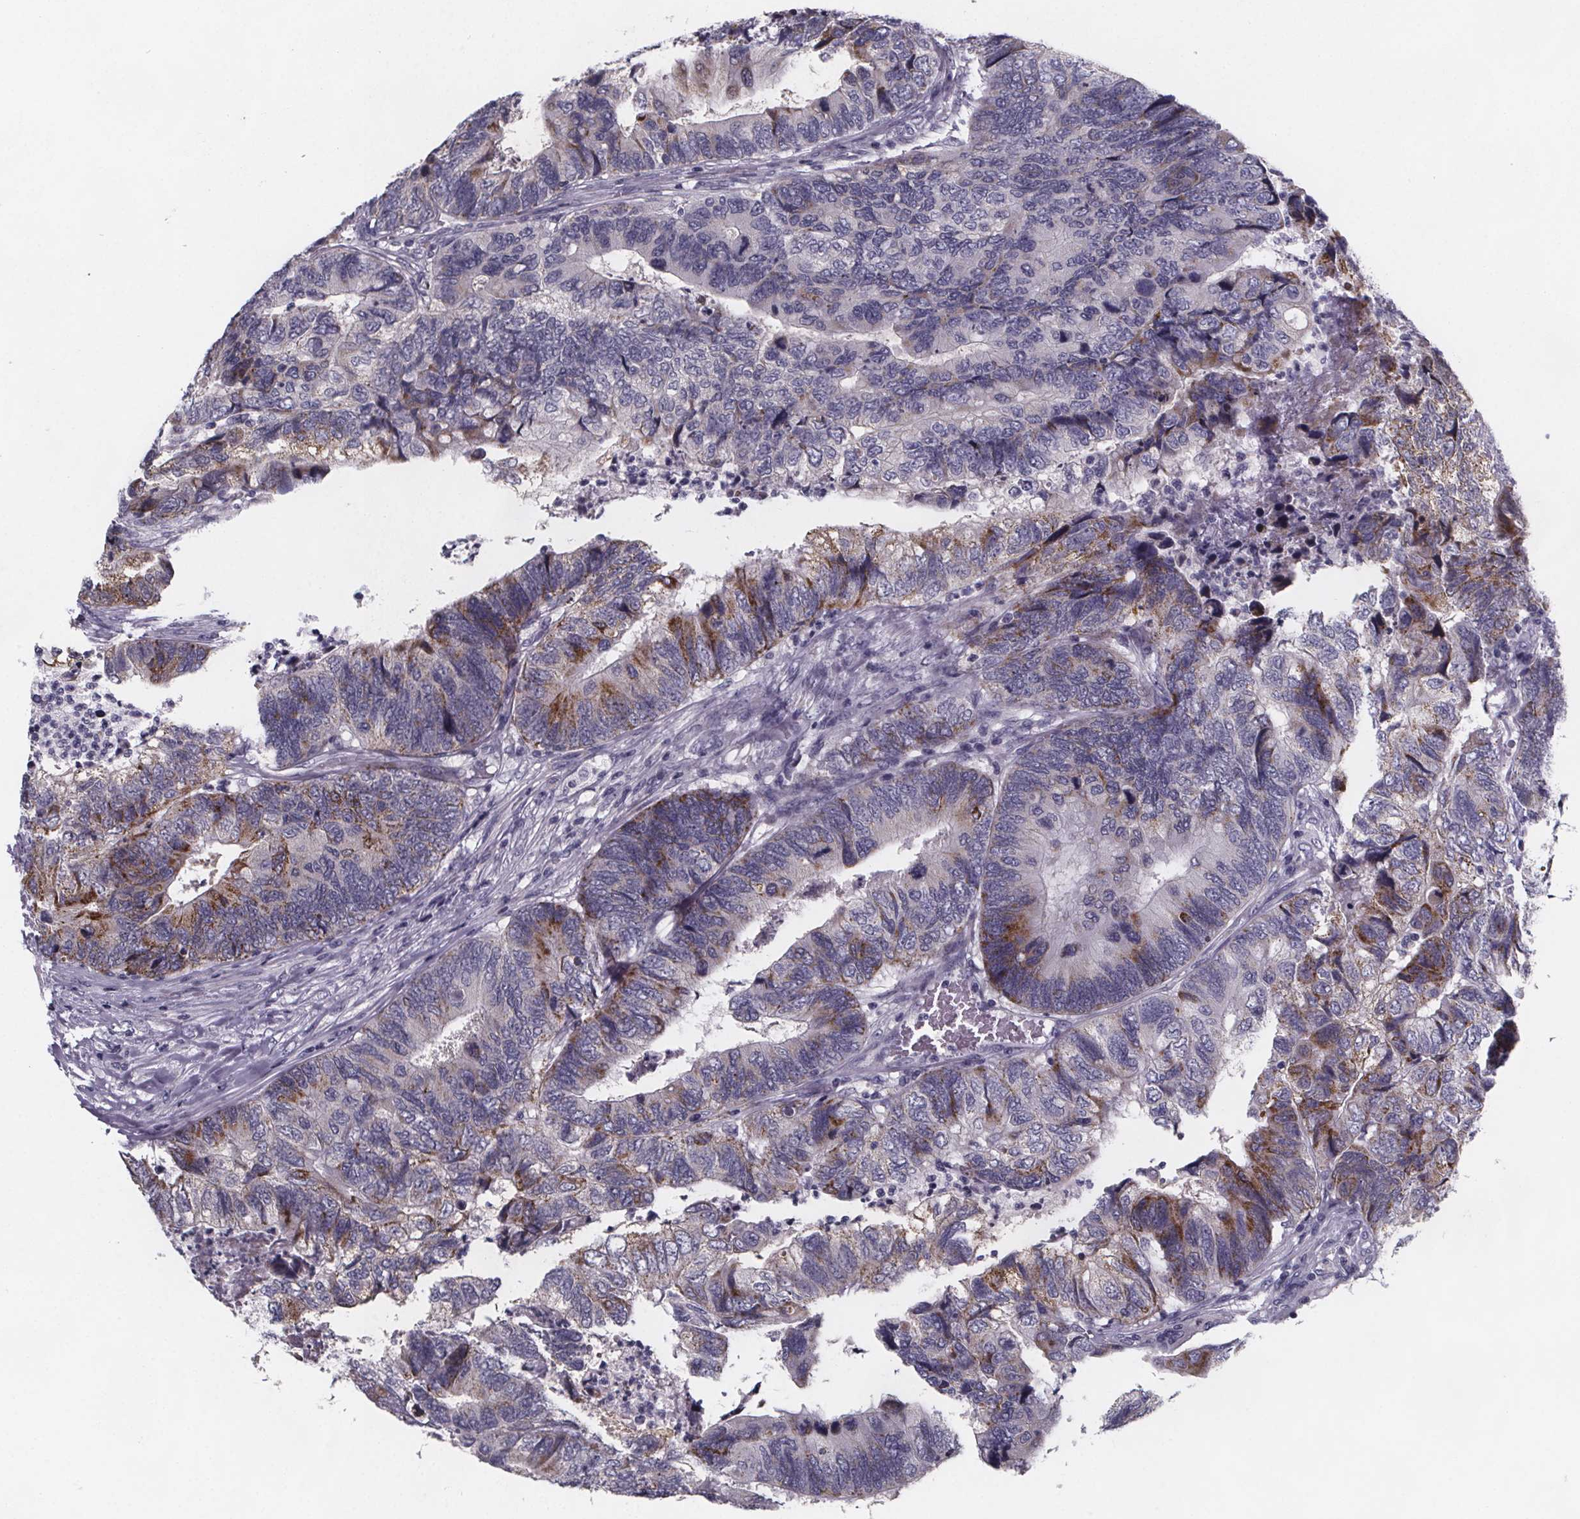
{"staining": {"intensity": "moderate", "quantity": "<25%", "location": "cytoplasmic/membranous"}, "tissue": "colorectal cancer", "cell_type": "Tumor cells", "image_type": "cancer", "snomed": [{"axis": "morphology", "description": "Adenocarcinoma, NOS"}, {"axis": "topography", "description": "Colon"}], "caption": "Moderate cytoplasmic/membranous staining for a protein is appreciated in approximately <25% of tumor cells of colorectal adenocarcinoma using immunohistochemistry (IHC).", "gene": "PAH", "patient": {"sex": "female", "age": 67}}